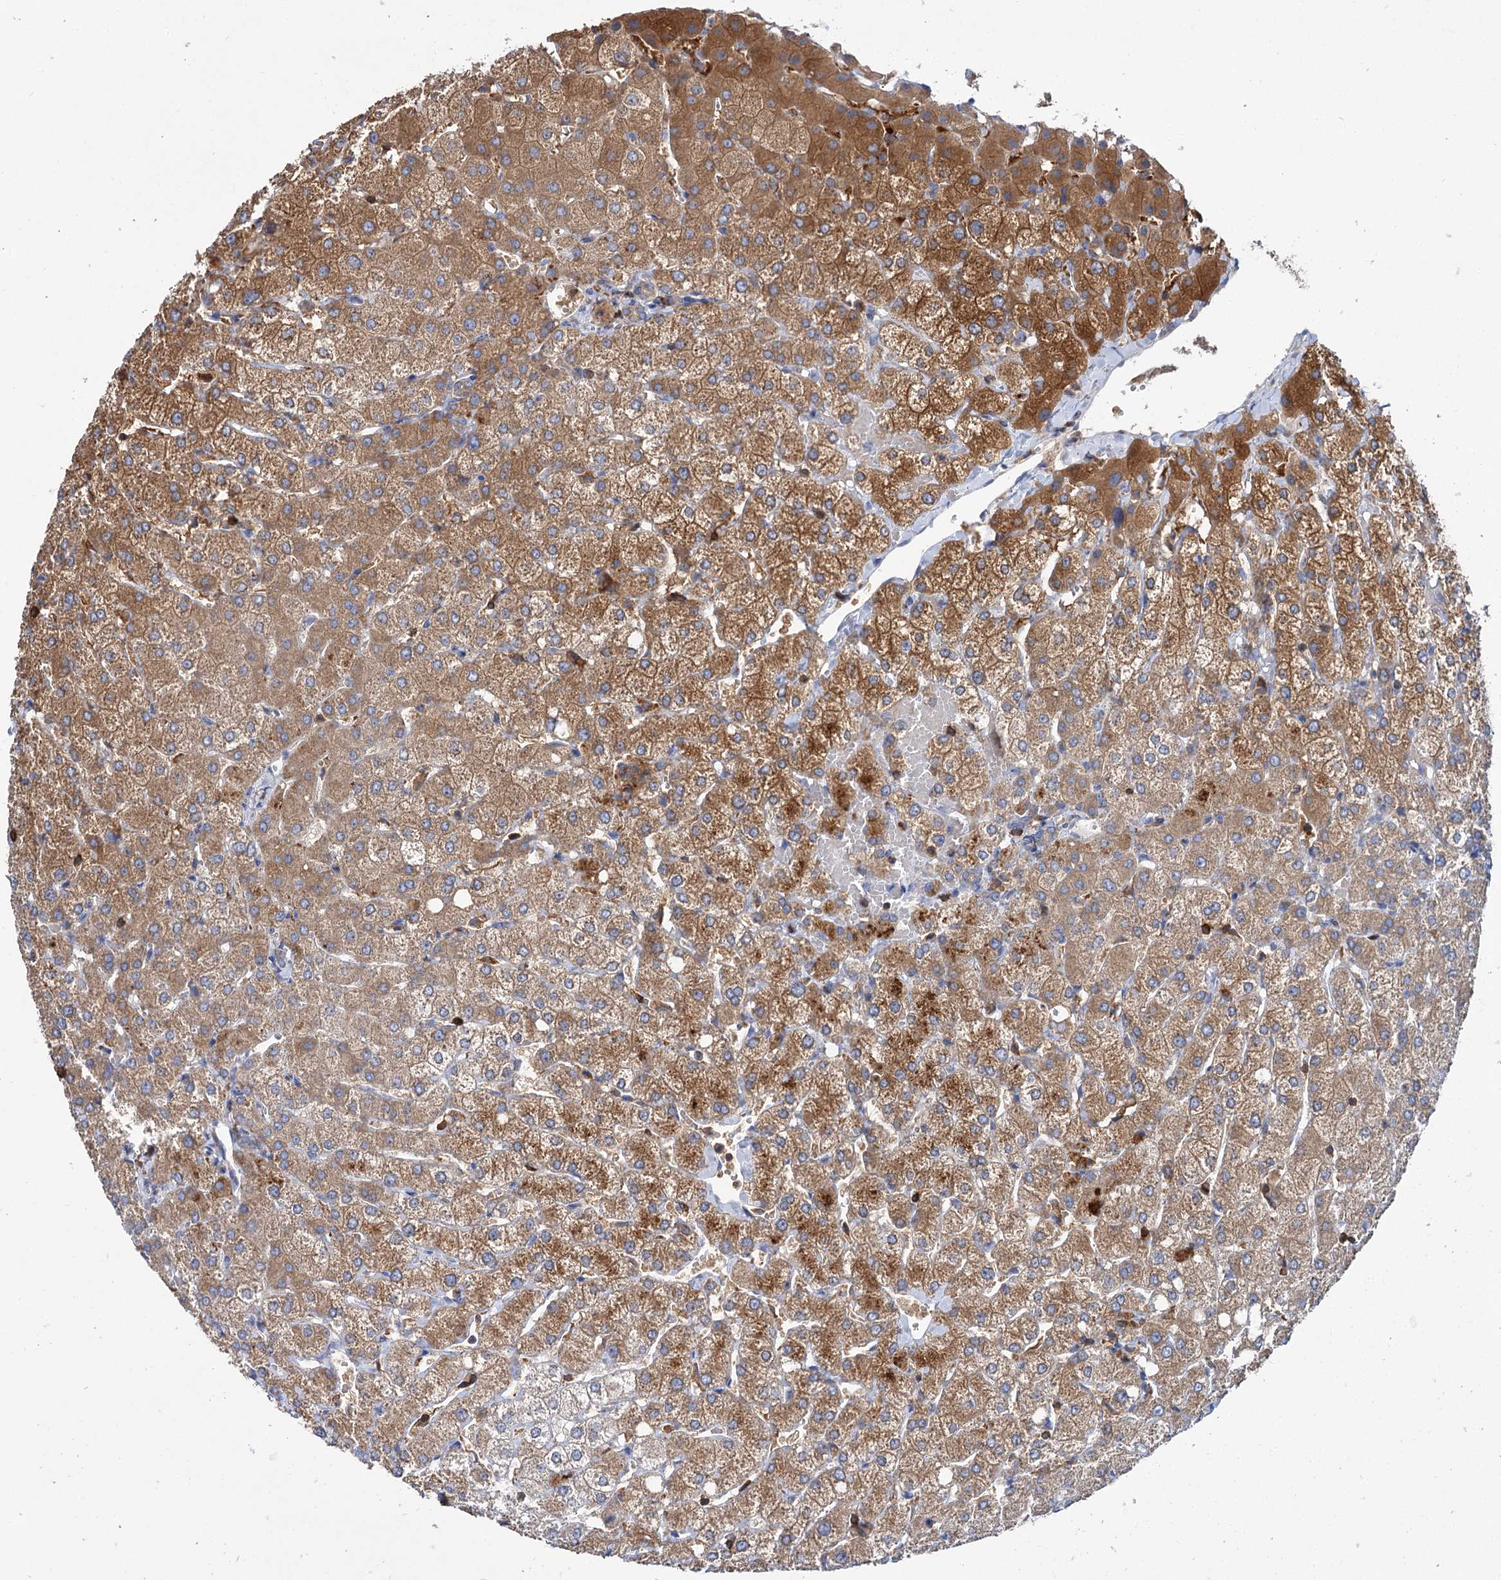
{"staining": {"intensity": "moderate", "quantity": ">75%", "location": "cytoplasmic/membranous"}, "tissue": "liver", "cell_type": "Cholangiocytes", "image_type": "normal", "snomed": [{"axis": "morphology", "description": "Normal tissue, NOS"}, {"axis": "topography", "description": "Liver"}], "caption": "This image shows IHC staining of unremarkable human liver, with medium moderate cytoplasmic/membranous positivity in about >75% of cholangiocytes.", "gene": "UBASH3B", "patient": {"sex": "female", "age": 54}}